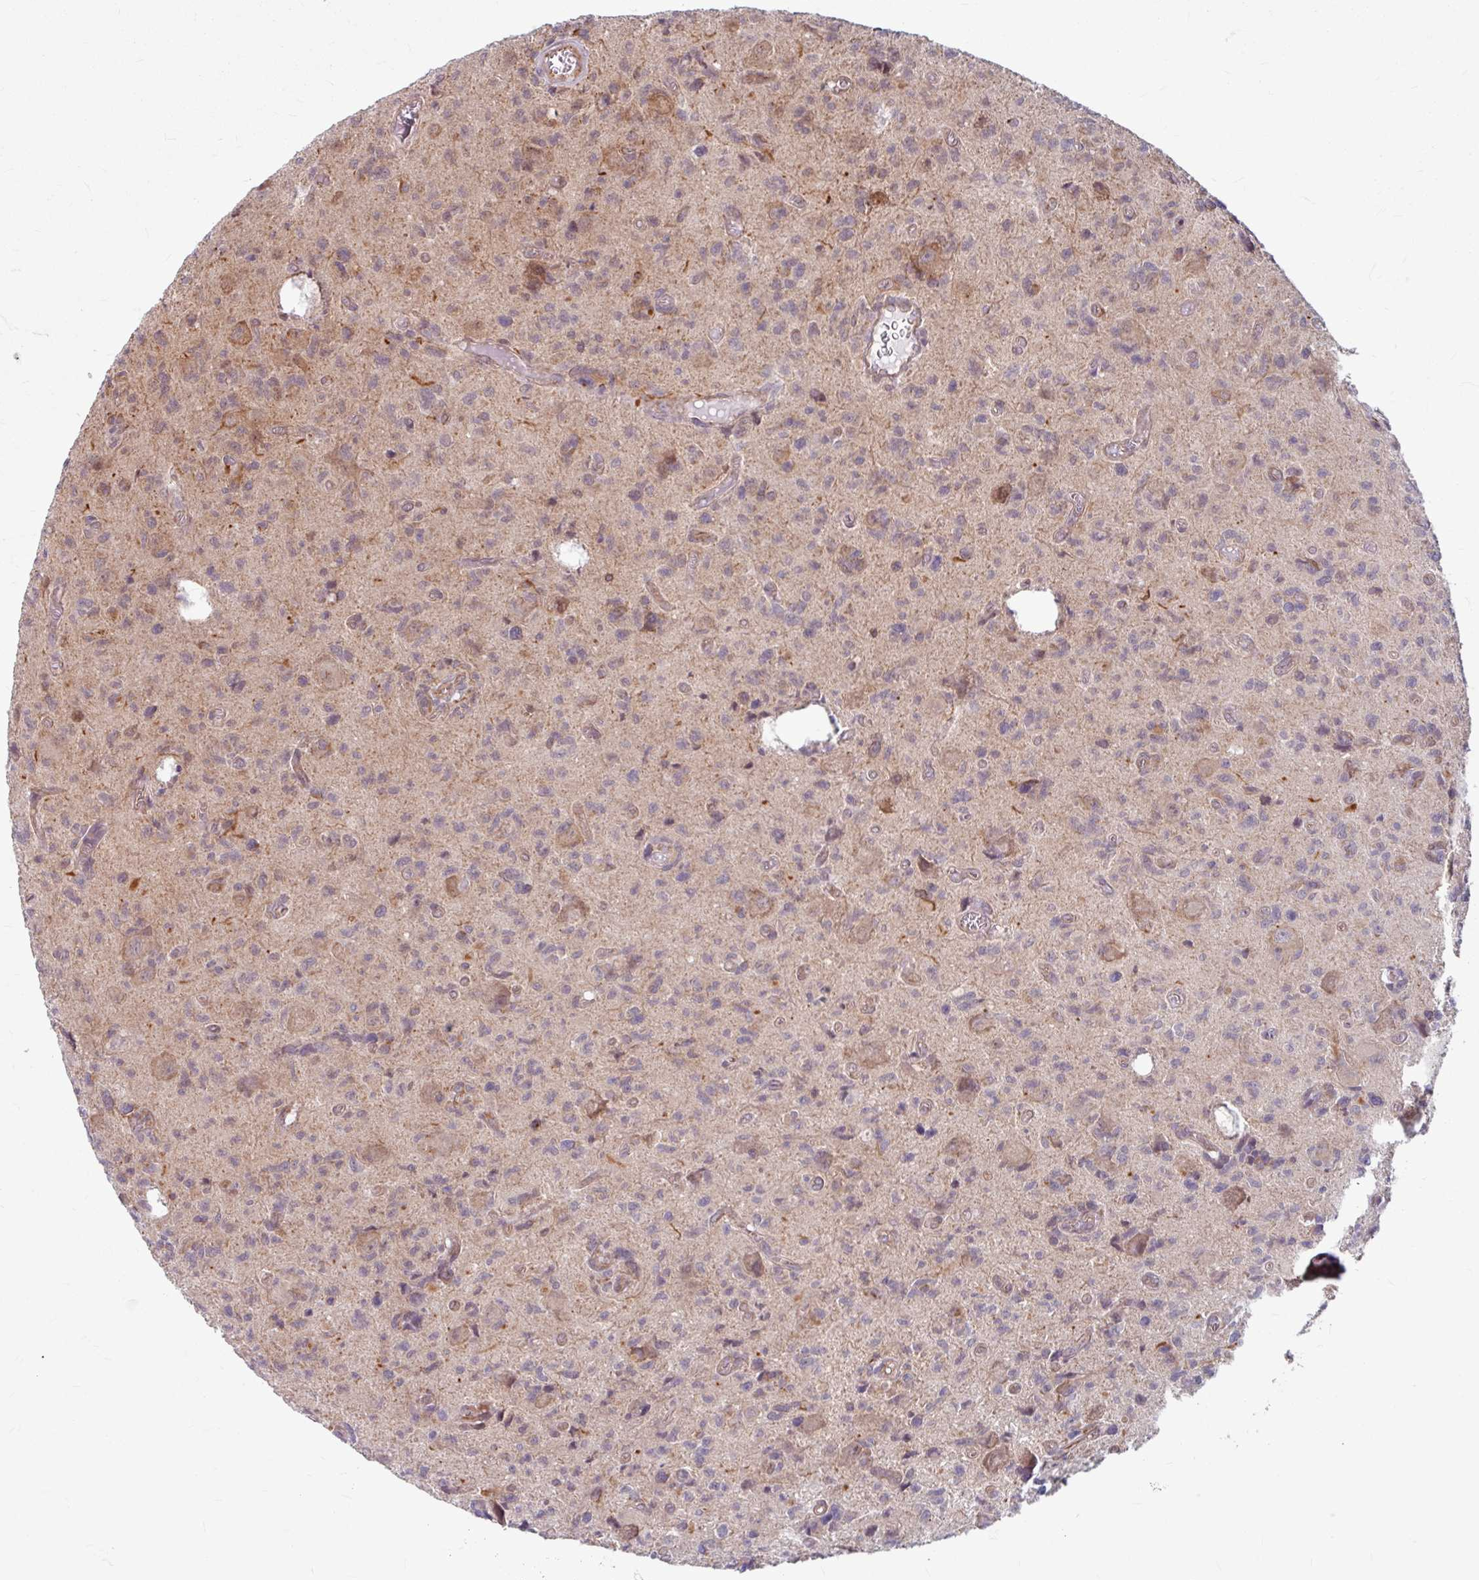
{"staining": {"intensity": "moderate", "quantity": "25%-75%", "location": "cytoplasmic/membranous"}, "tissue": "glioma", "cell_type": "Tumor cells", "image_type": "cancer", "snomed": [{"axis": "morphology", "description": "Glioma, malignant, High grade"}, {"axis": "topography", "description": "Brain"}], "caption": "High-grade glioma (malignant) stained for a protein (brown) displays moderate cytoplasmic/membranous positive expression in approximately 25%-75% of tumor cells.", "gene": "DAAM2", "patient": {"sex": "male", "age": 76}}